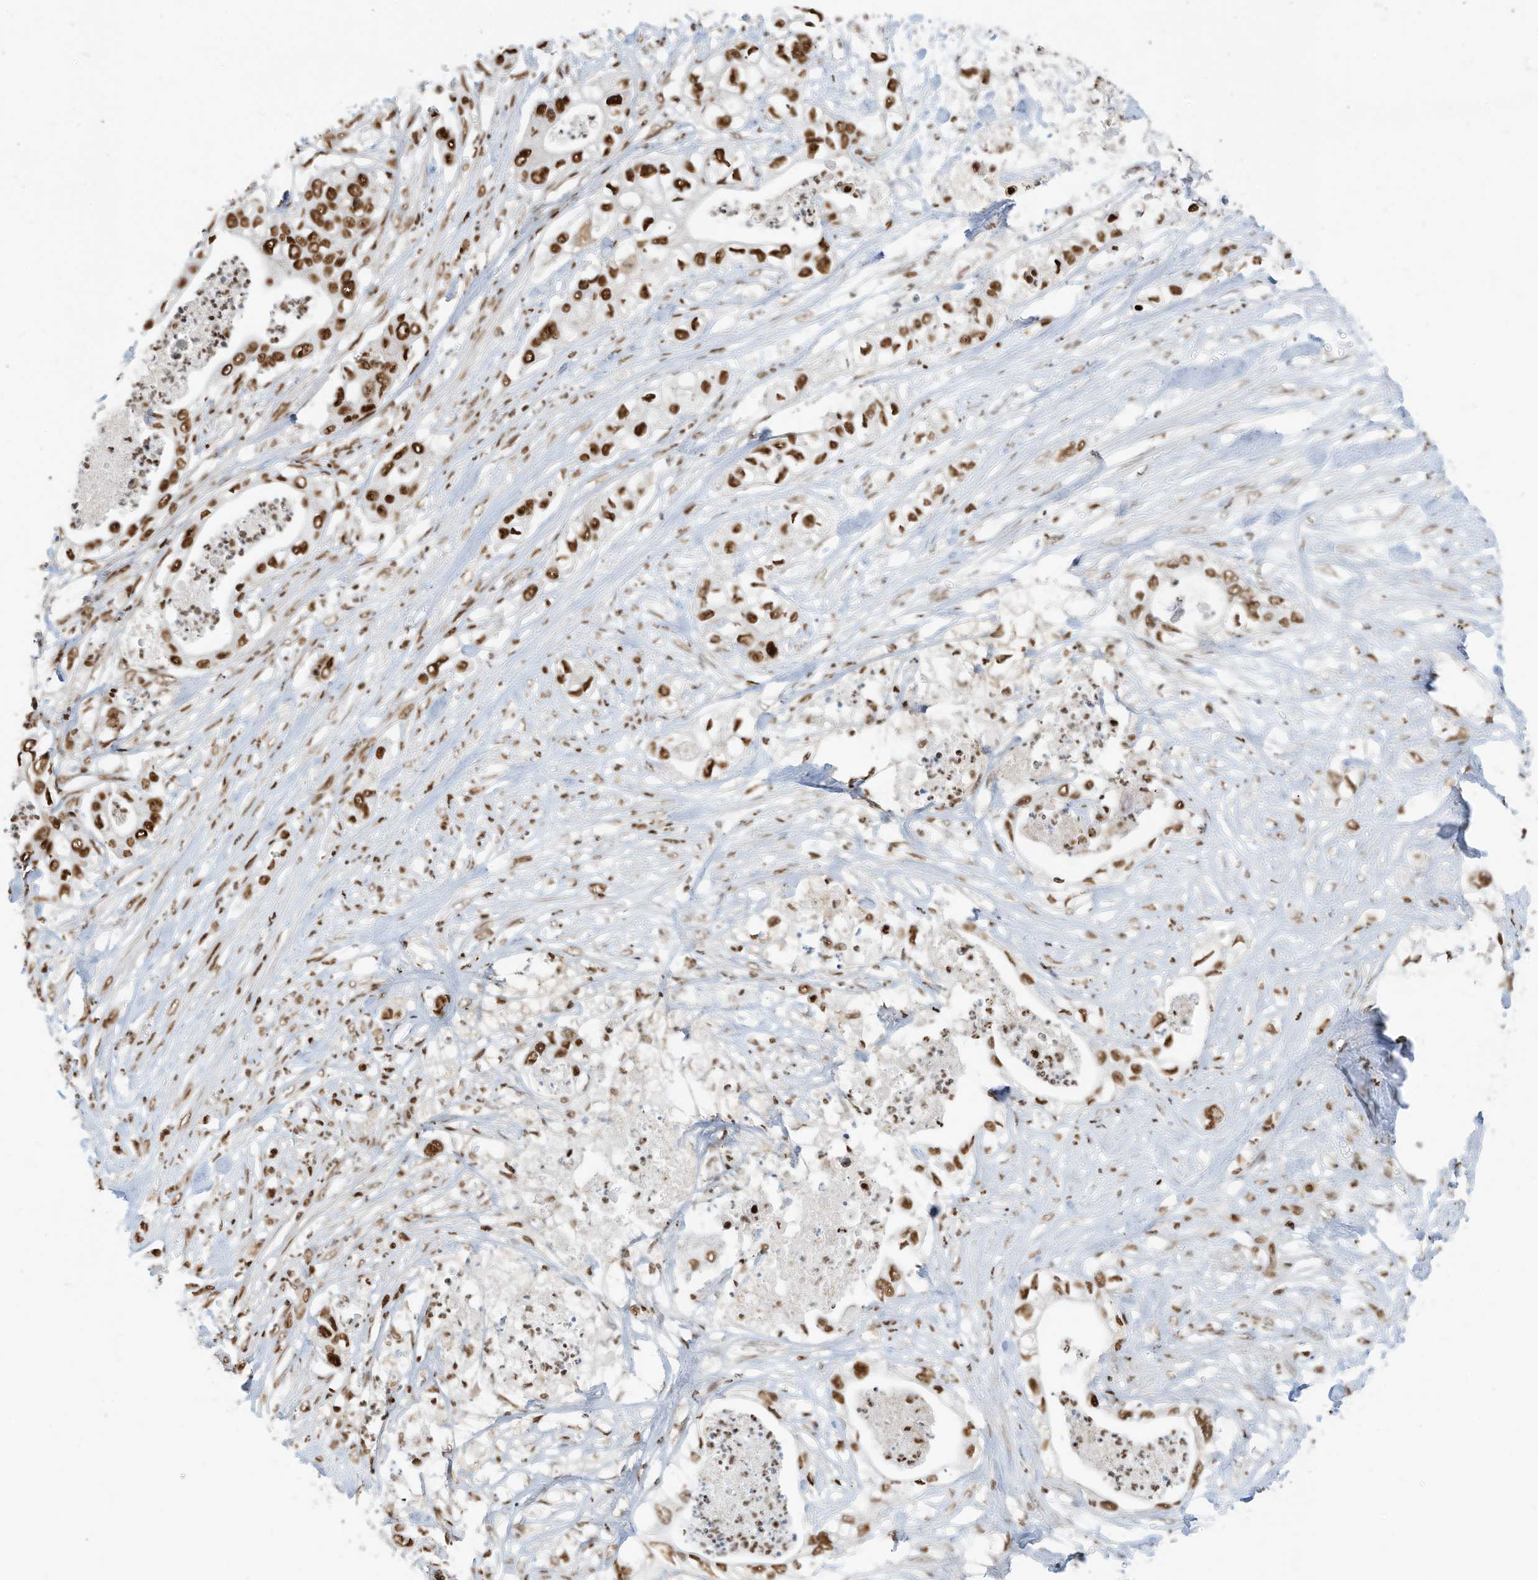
{"staining": {"intensity": "strong", "quantity": ">75%", "location": "nuclear"}, "tissue": "pancreatic cancer", "cell_type": "Tumor cells", "image_type": "cancer", "snomed": [{"axis": "morphology", "description": "Adenocarcinoma, NOS"}, {"axis": "topography", "description": "Pancreas"}], "caption": "Immunohistochemical staining of adenocarcinoma (pancreatic) exhibits strong nuclear protein expression in approximately >75% of tumor cells. (DAB (3,3'-diaminobenzidine) = brown stain, brightfield microscopy at high magnification).", "gene": "SAMD15", "patient": {"sex": "female", "age": 78}}